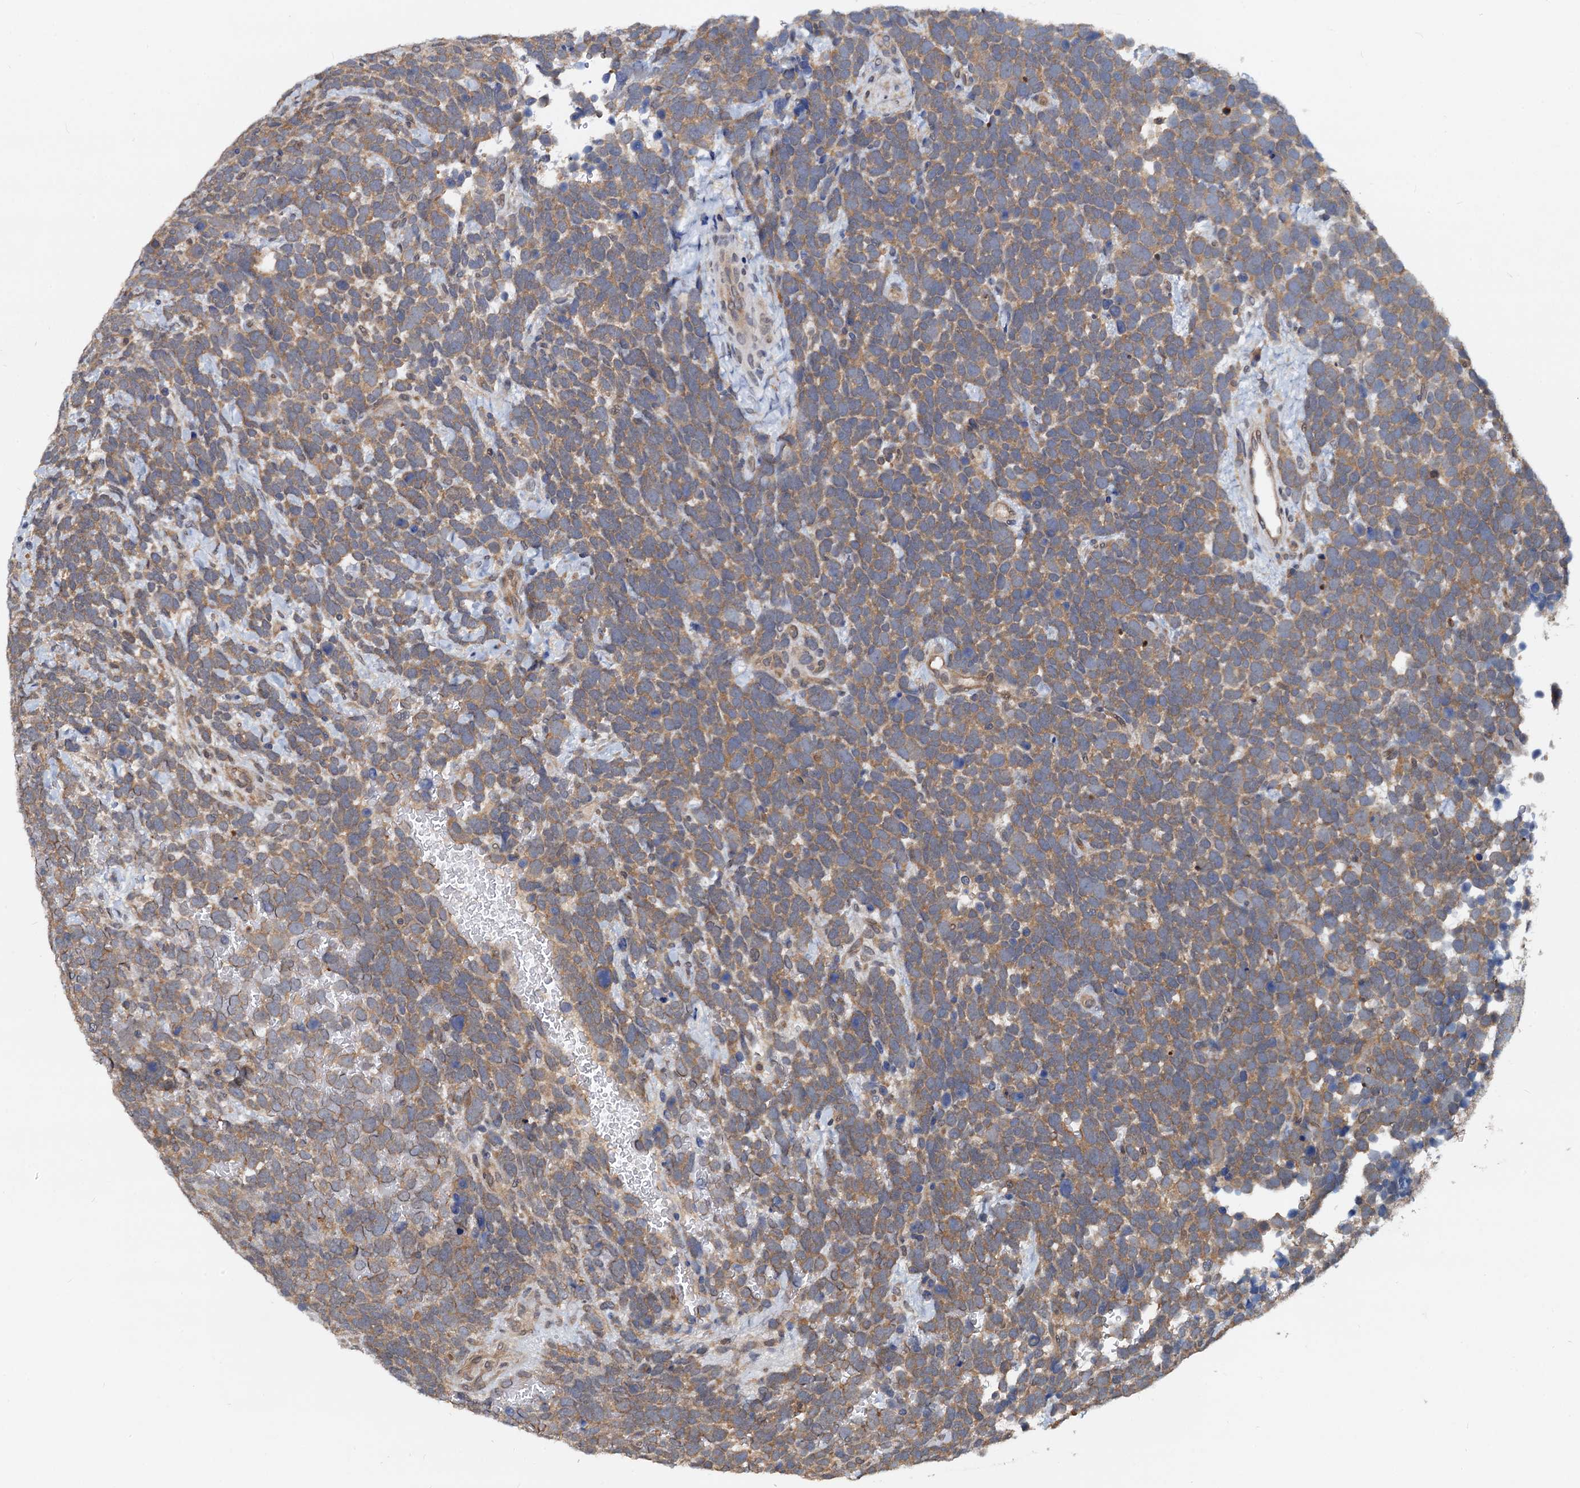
{"staining": {"intensity": "moderate", "quantity": ">75%", "location": "cytoplasmic/membranous"}, "tissue": "urothelial cancer", "cell_type": "Tumor cells", "image_type": "cancer", "snomed": [{"axis": "morphology", "description": "Urothelial carcinoma, High grade"}, {"axis": "topography", "description": "Urinary bladder"}], "caption": "Urothelial cancer was stained to show a protein in brown. There is medium levels of moderate cytoplasmic/membranous staining in about >75% of tumor cells.", "gene": "PTGES3", "patient": {"sex": "female", "age": 82}}